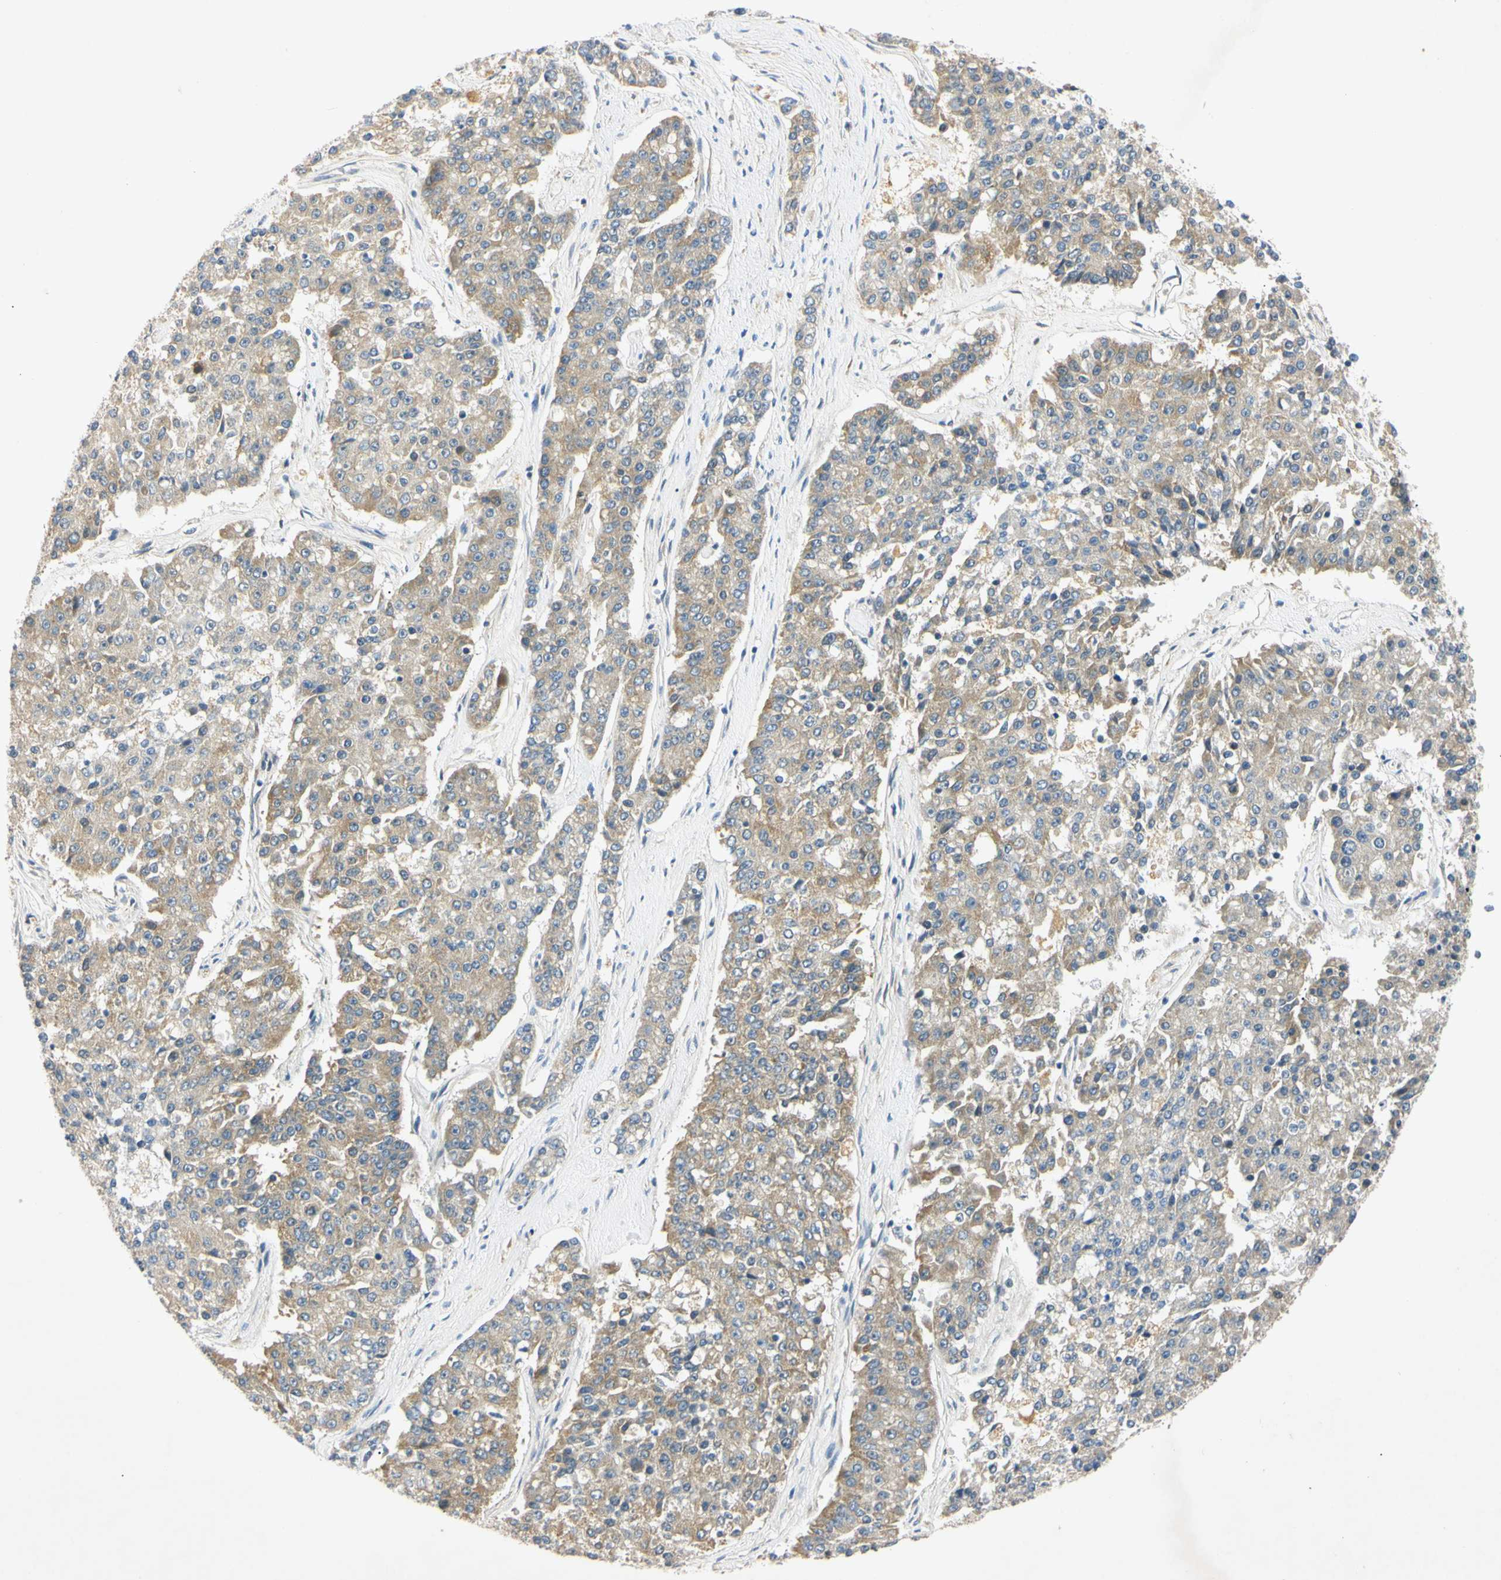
{"staining": {"intensity": "weak", "quantity": ">75%", "location": "cytoplasmic/membranous"}, "tissue": "pancreatic cancer", "cell_type": "Tumor cells", "image_type": "cancer", "snomed": [{"axis": "morphology", "description": "Adenocarcinoma, NOS"}, {"axis": "topography", "description": "Pancreas"}], "caption": "Immunohistochemical staining of human pancreatic cancer (adenocarcinoma) reveals weak cytoplasmic/membranous protein staining in approximately >75% of tumor cells.", "gene": "DNAJB12", "patient": {"sex": "male", "age": 50}}